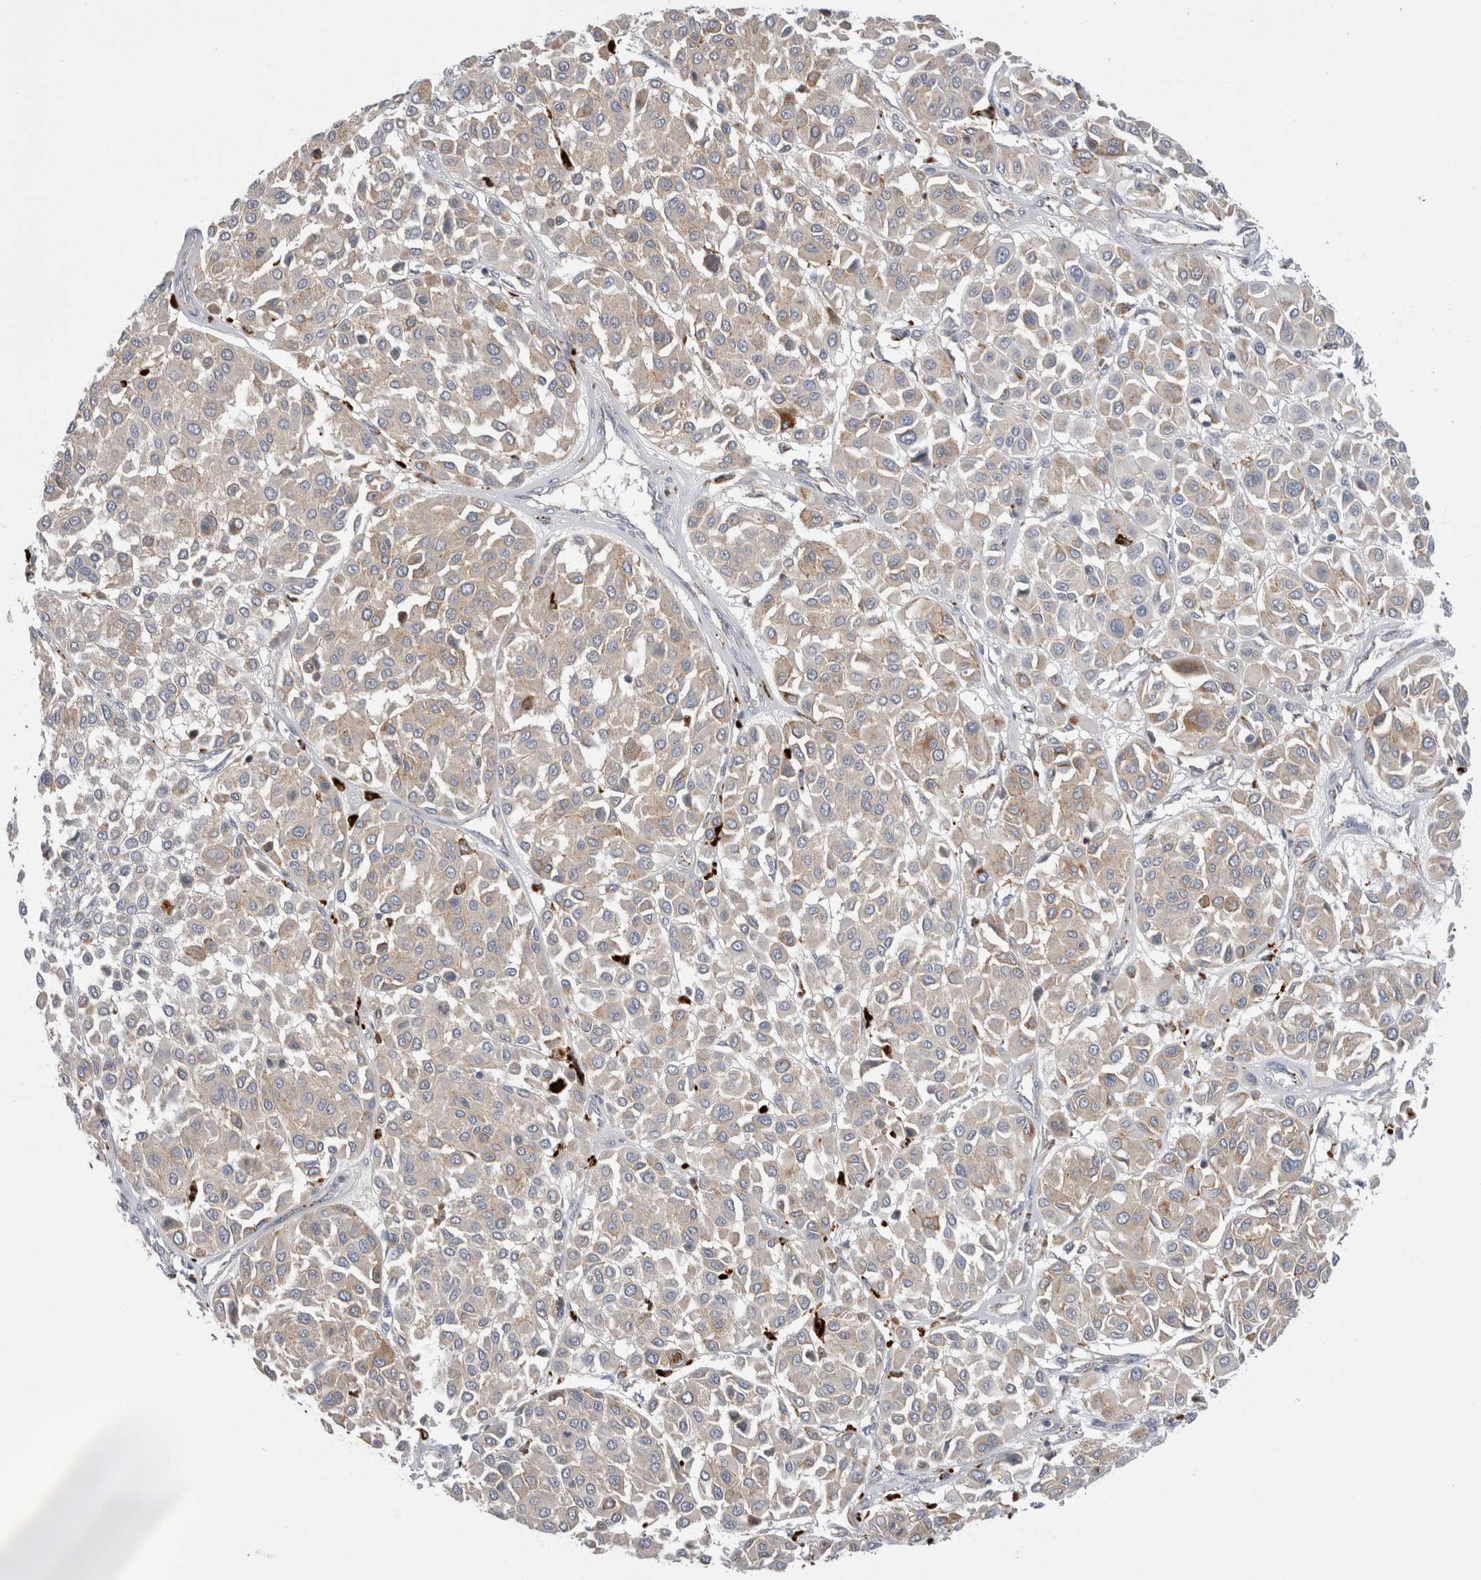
{"staining": {"intensity": "weak", "quantity": "25%-75%", "location": "cytoplasmic/membranous"}, "tissue": "melanoma", "cell_type": "Tumor cells", "image_type": "cancer", "snomed": [{"axis": "morphology", "description": "Malignant melanoma, Metastatic site"}, {"axis": "topography", "description": "Soft tissue"}], "caption": "A brown stain labels weak cytoplasmic/membranous staining of a protein in human malignant melanoma (metastatic site) tumor cells.", "gene": "EPDR1", "patient": {"sex": "male", "age": 41}}